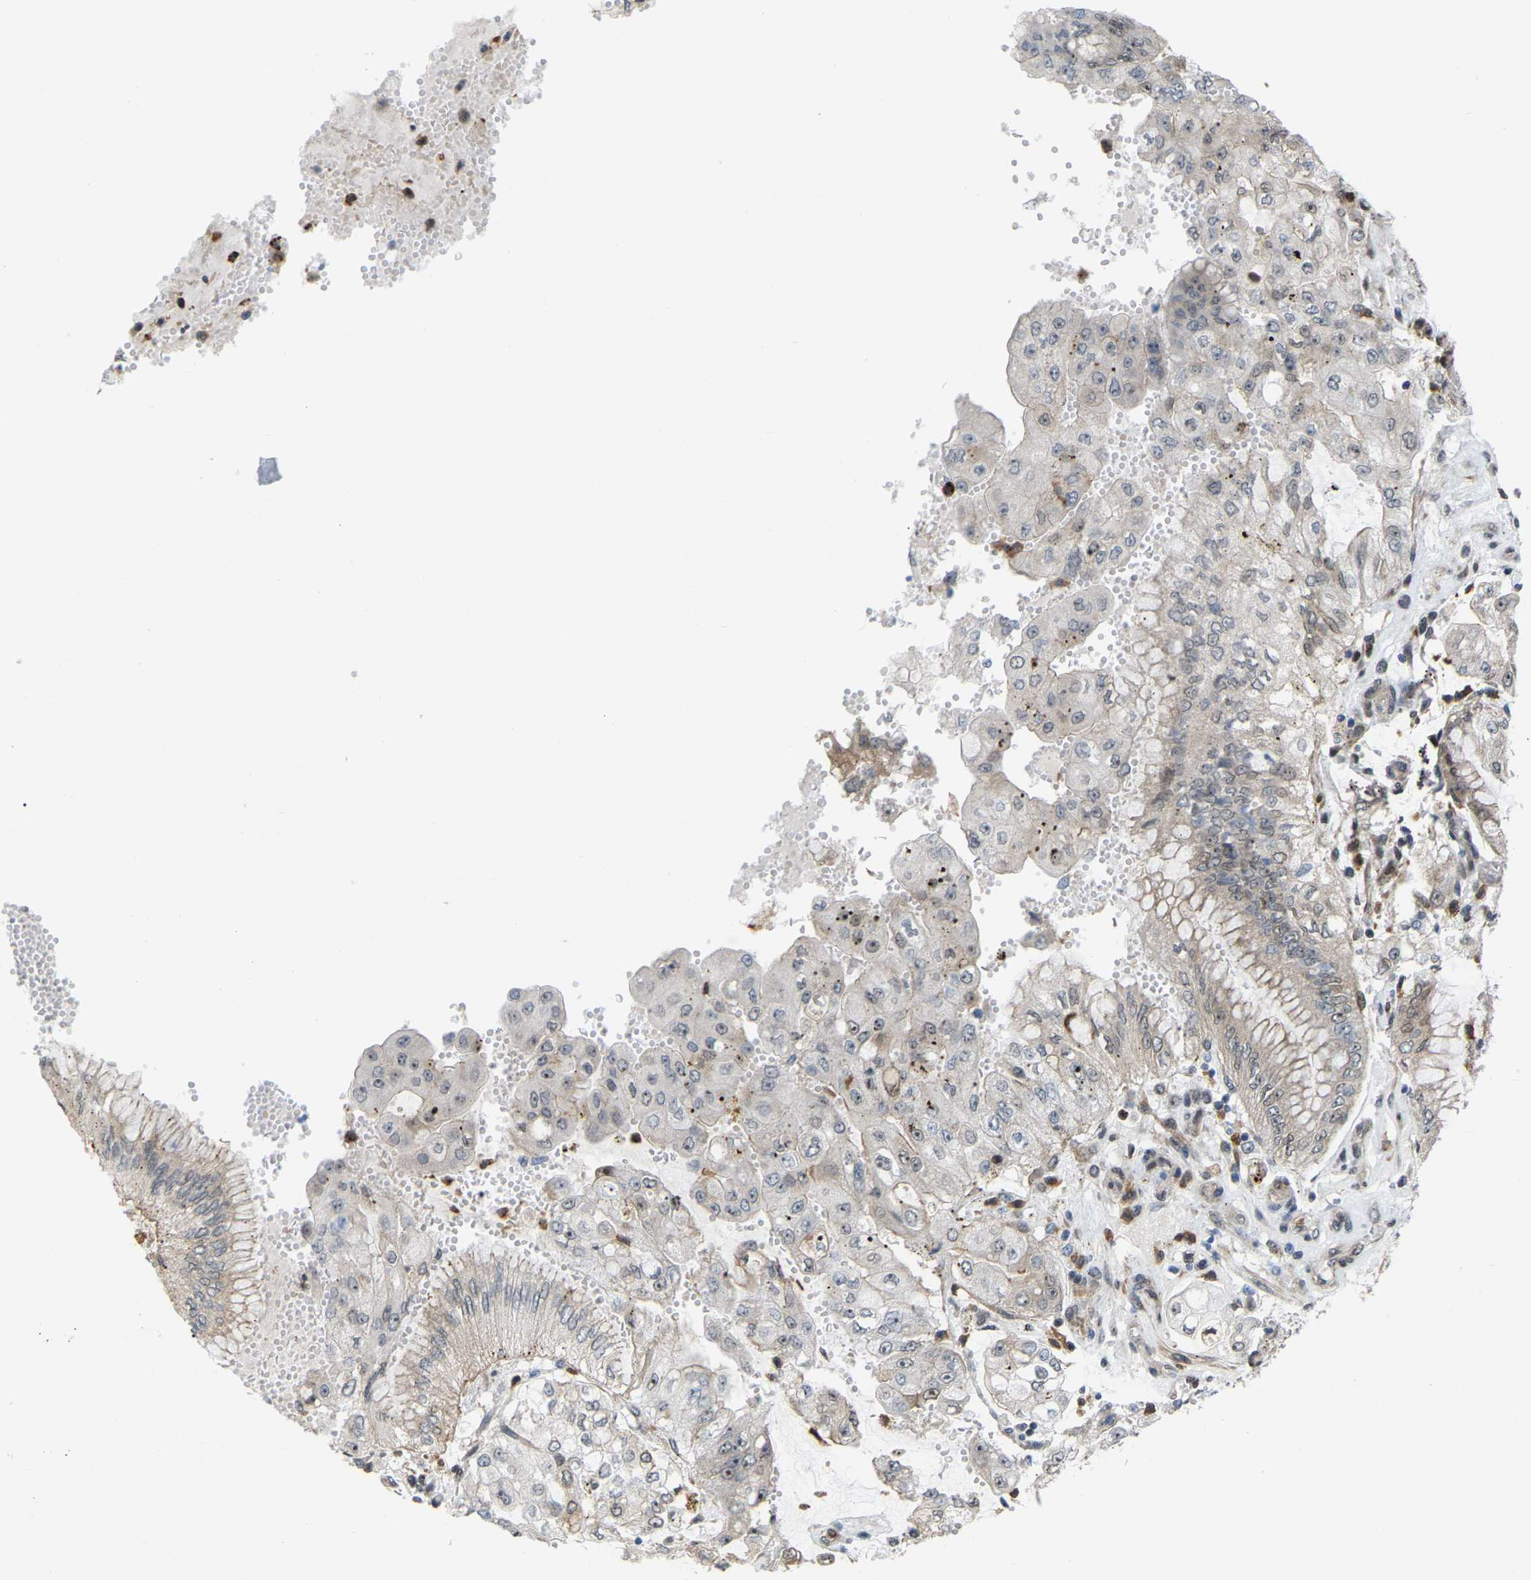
{"staining": {"intensity": "negative", "quantity": "none", "location": "none"}, "tissue": "stomach cancer", "cell_type": "Tumor cells", "image_type": "cancer", "snomed": [{"axis": "morphology", "description": "Adenocarcinoma, NOS"}, {"axis": "topography", "description": "Stomach"}], "caption": "This is an immunohistochemistry (IHC) photomicrograph of stomach adenocarcinoma. There is no positivity in tumor cells.", "gene": "CROT", "patient": {"sex": "male", "age": 76}}